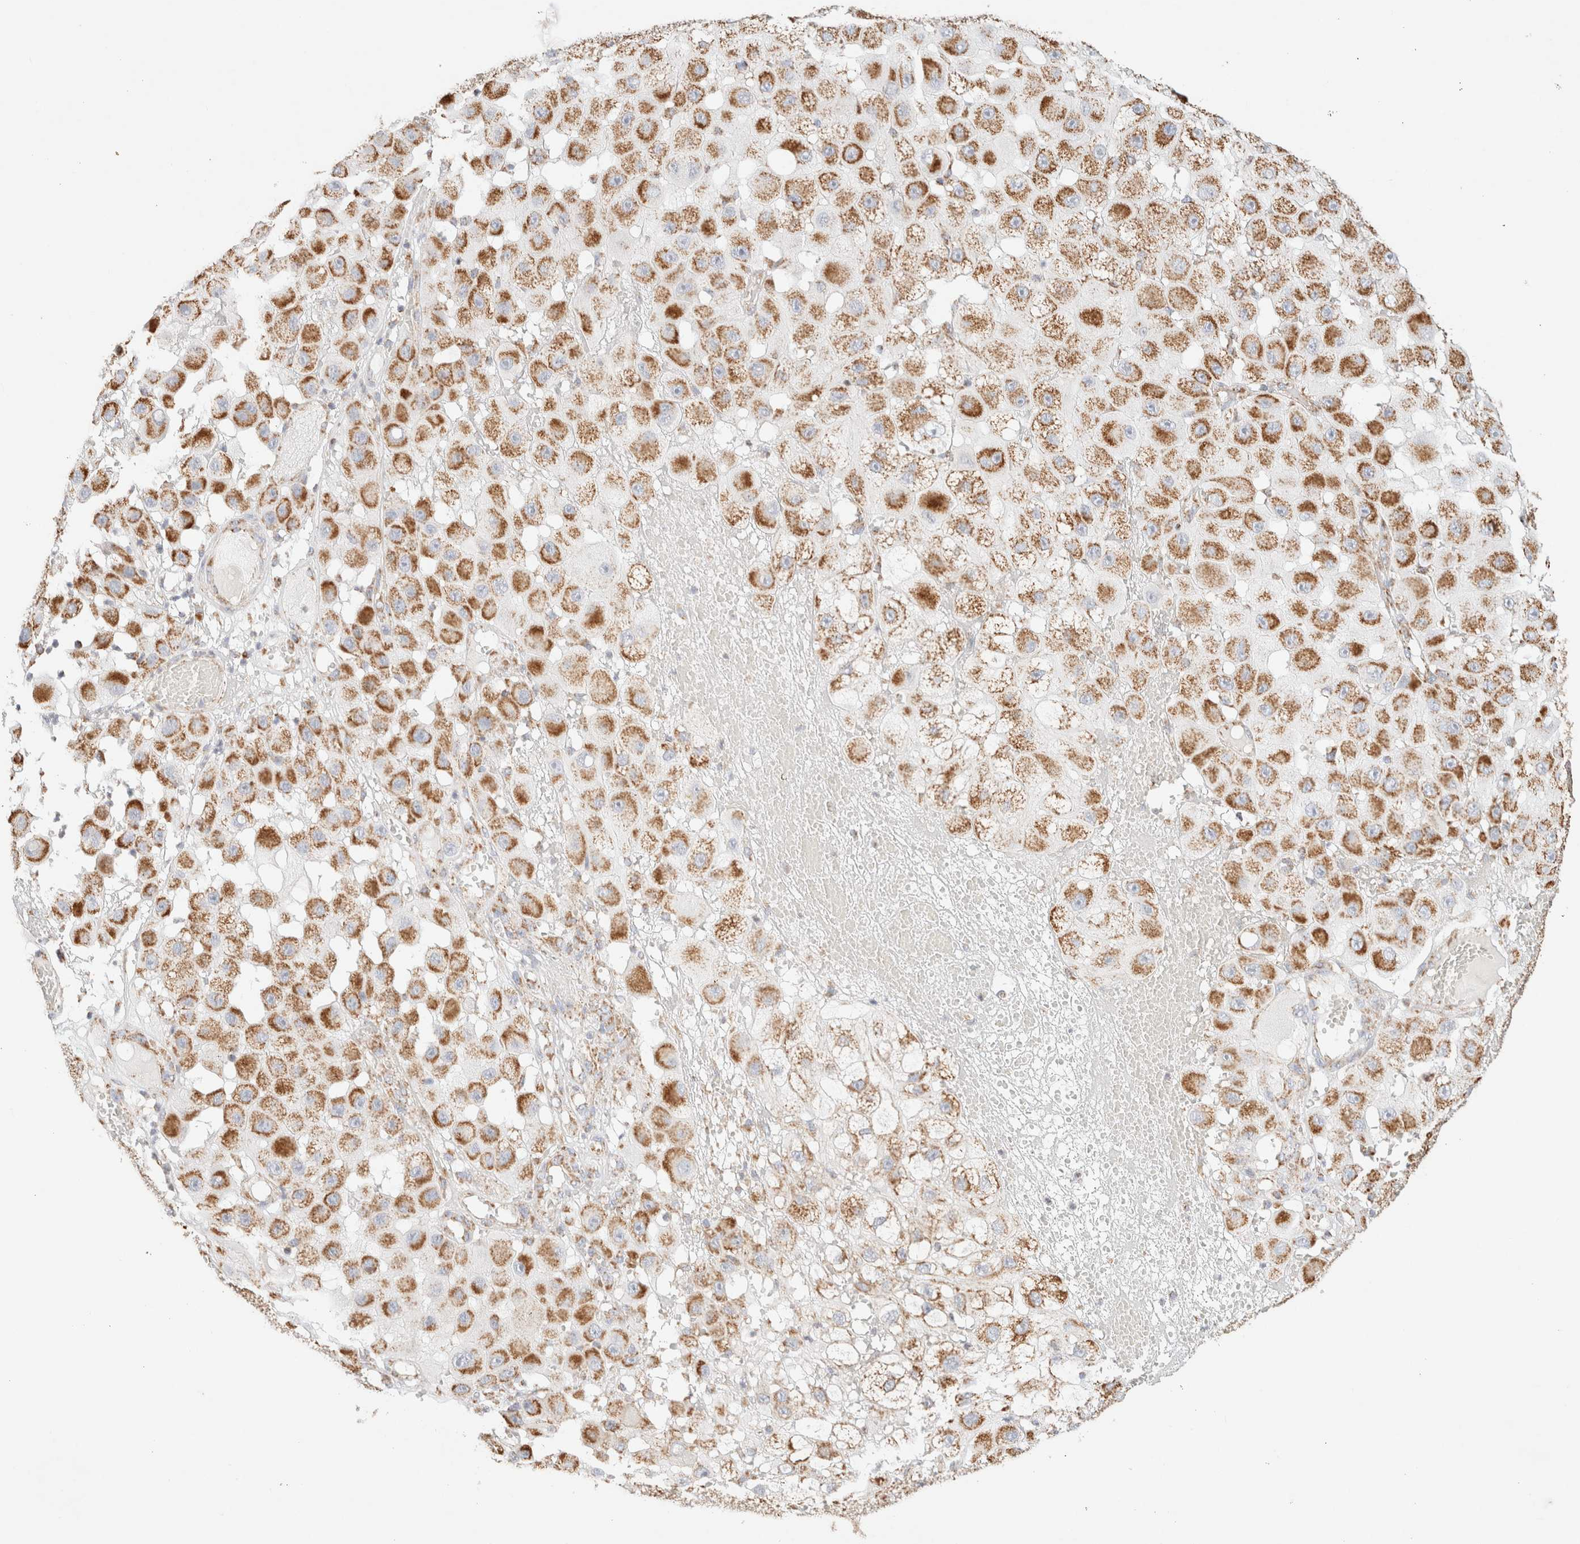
{"staining": {"intensity": "moderate", "quantity": ">75%", "location": "cytoplasmic/membranous"}, "tissue": "melanoma", "cell_type": "Tumor cells", "image_type": "cancer", "snomed": [{"axis": "morphology", "description": "Malignant melanoma, NOS"}, {"axis": "topography", "description": "Skin"}], "caption": "IHC (DAB (3,3'-diaminobenzidine)) staining of human malignant melanoma exhibits moderate cytoplasmic/membranous protein staining in approximately >75% of tumor cells.", "gene": "PHB2", "patient": {"sex": "female", "age": 81}}